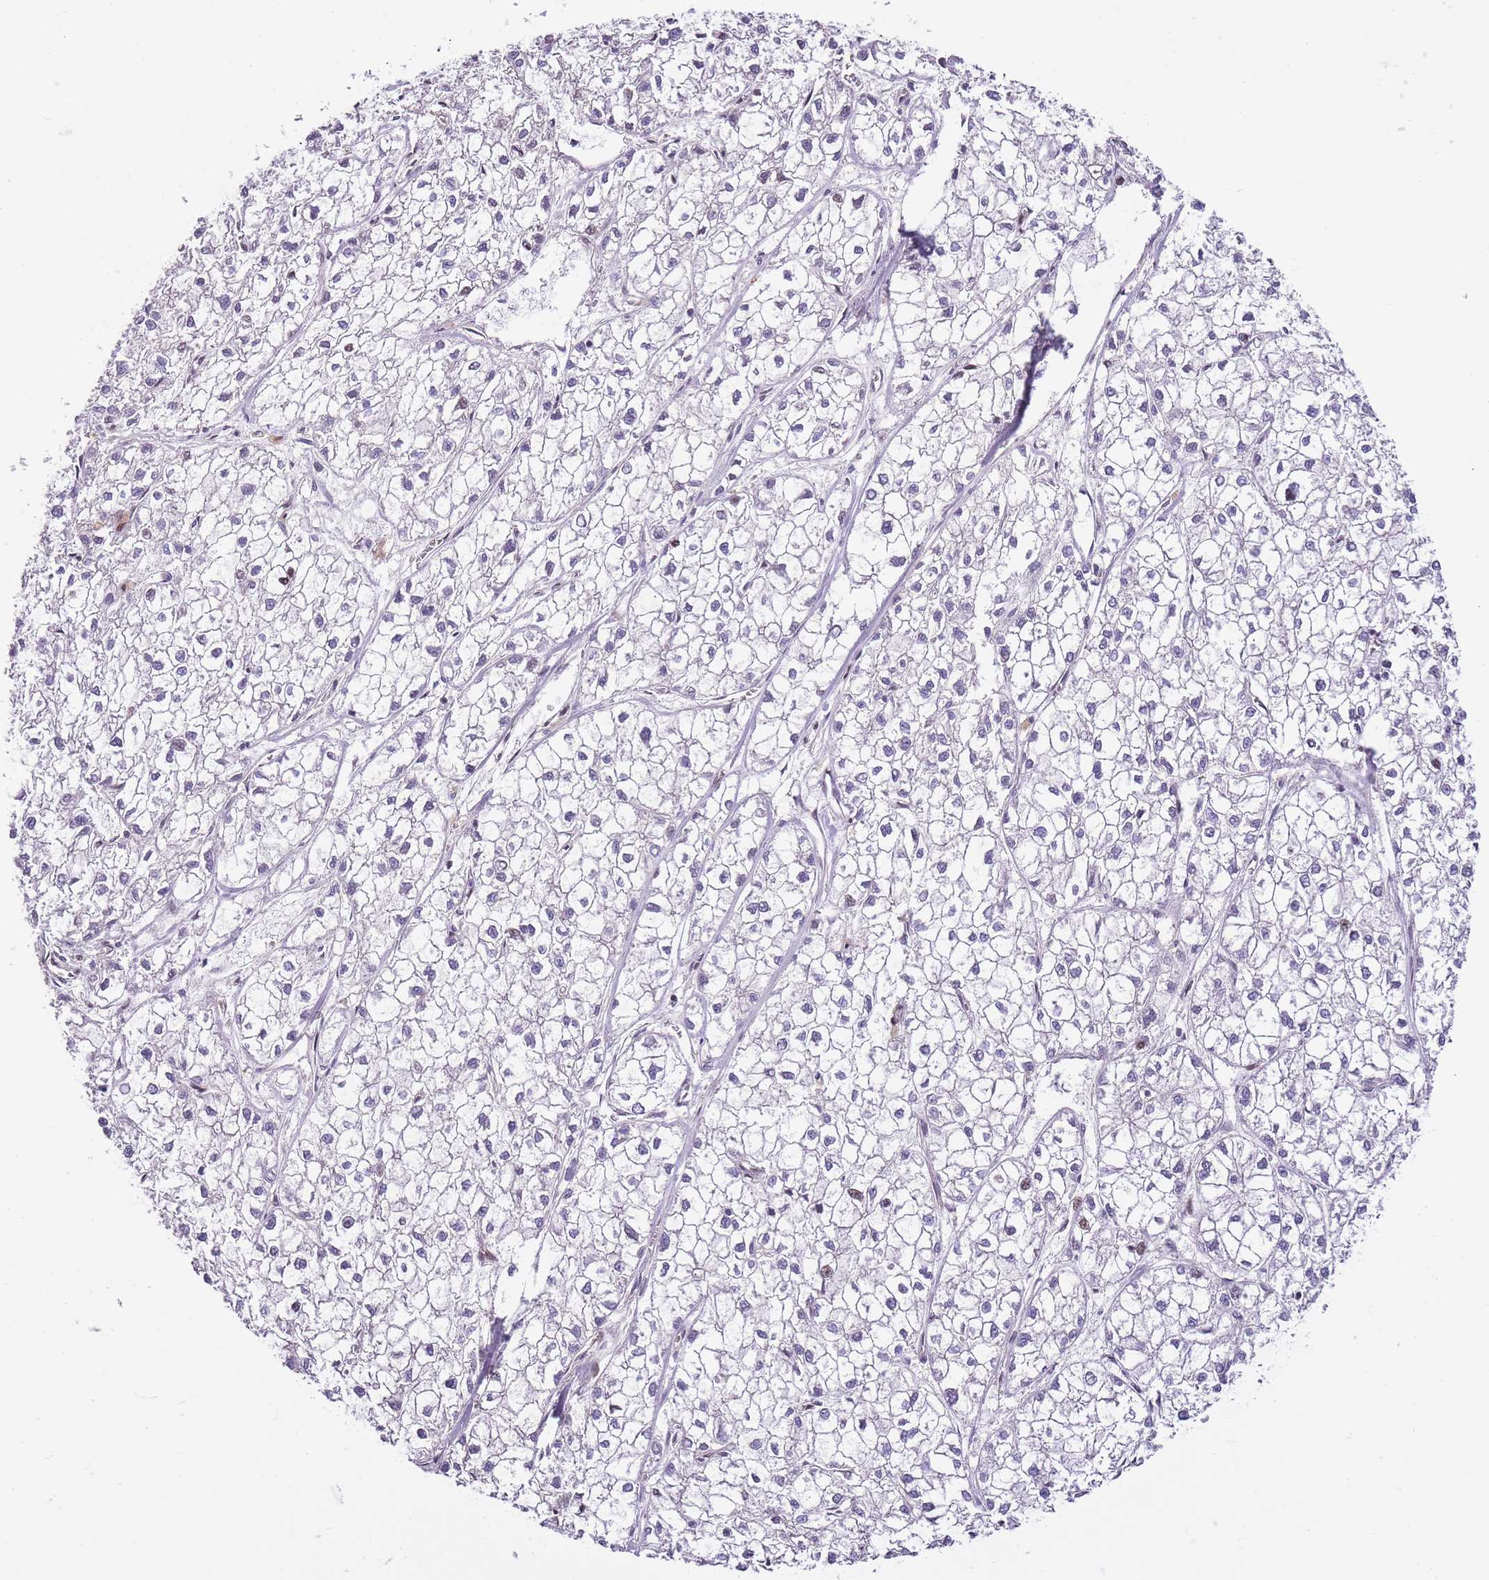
{"staining": {"intensity": "negative", "quantity": "none", "location": "none"}, "tissue": "liver cancer", "cell_type": "Tumor cells", "image_type": "cancer", "snomed": [{"axis": "morphology", "description": "Carcinoma, Hepatocellular, NOS"}, {"axis": "topography", "description": "Liver"}], "caption": "Immunohistochemistry (IHC) histopathology image of neoplastic tissue: hepatocellular carcinoma (liver) stained with DAB demonstrates no significant protein positivity in tumor cells.", "gene": "CLBA1", "patient": {"sex": "female", "age": 43}}